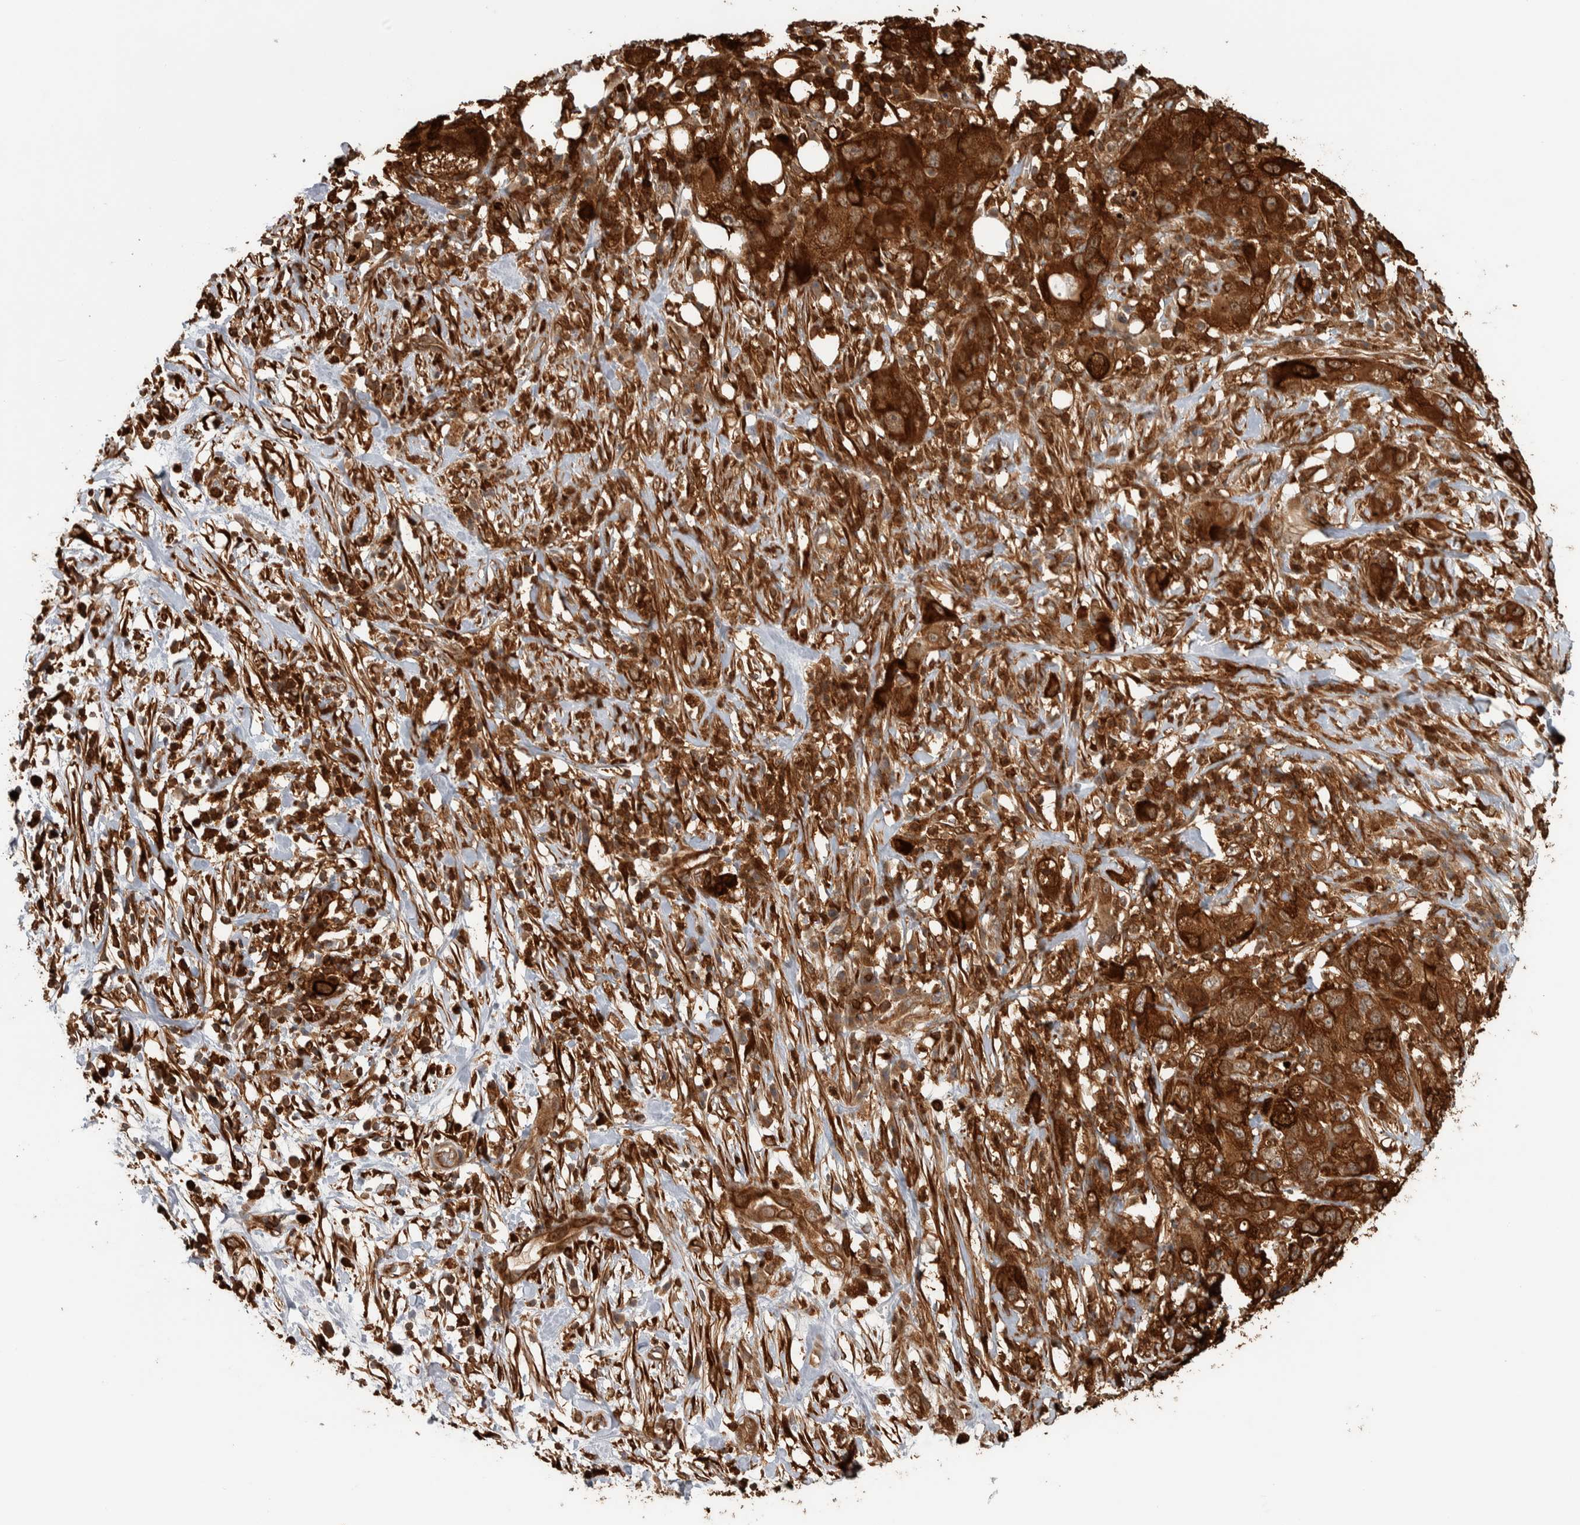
{"staining": {"intensity": "strong", "quantity": ">75%", "location": "cytoplasmic/membranous"}, "tissue": "pancreatic cancer", "cell_type": "Tumor cells", "image_type": "cancer", "snomed": [{"axis": "morphology", "description": "Adenocarcinoma, NOS"}, {"axis": "topography", "description": "Pancreas"}], "caption": "A high amount of strong cytoplasmic/membranous positivity is appreciated in about >75% of tumor cells in pancreatic cancer tissue.", "gene": "CNTROB", "patient": {"sex": "female", "age": 78}}